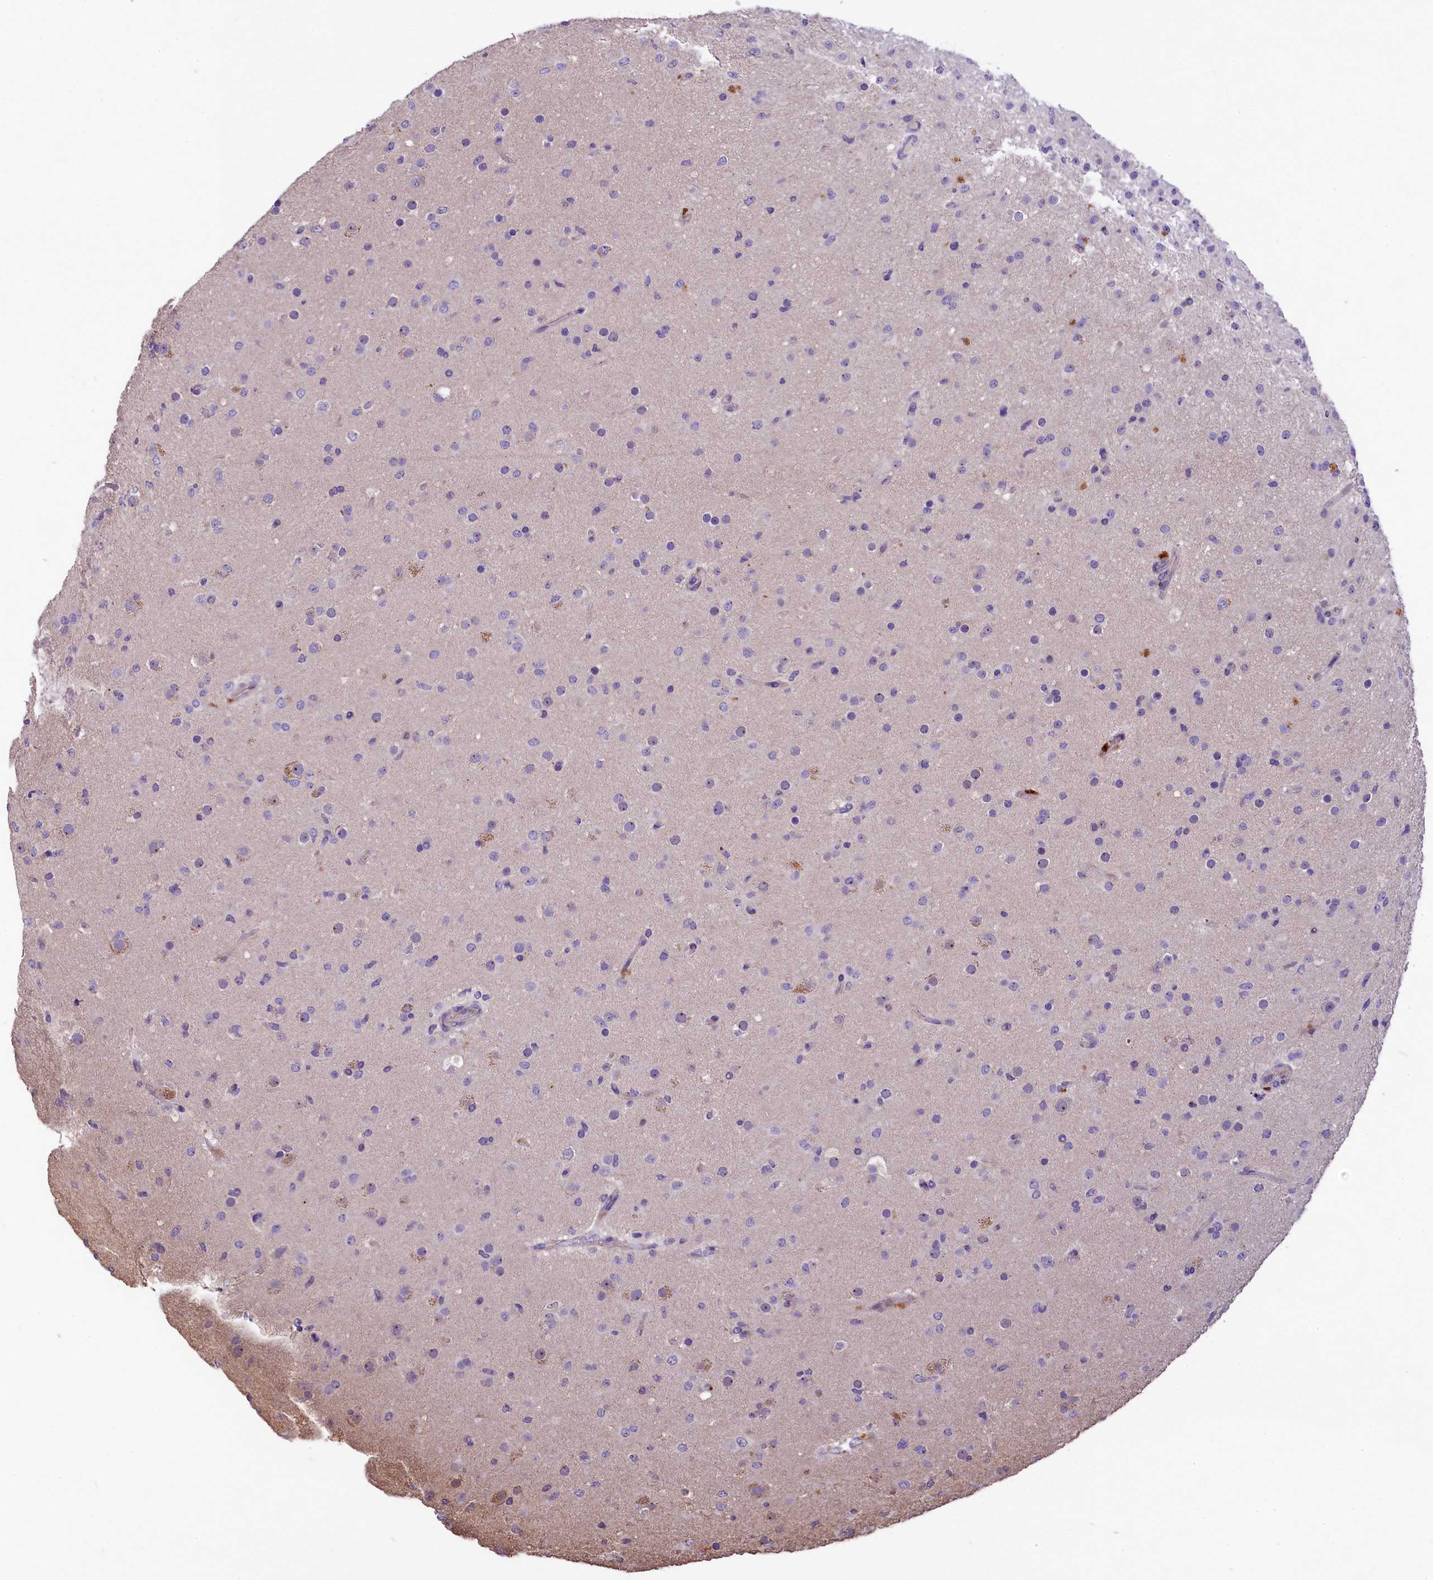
{"staining": {"intensity": "negative", "quantity": "none", "location": "none"}, "tissue": "glioma", "cell_type": "Tumor cells", "image_type": "cancer", "snomed": [{"axis": "morphology", "description": "Glioma, malignant, Low grade"}, {"axis": "topography", "description": "Brain"}], "caption": "Glioma stained for a protein using IHC displays no positivity tumor cells.", "gene": "UBXN6", "patient": {"sex": "male", "age": 65}}